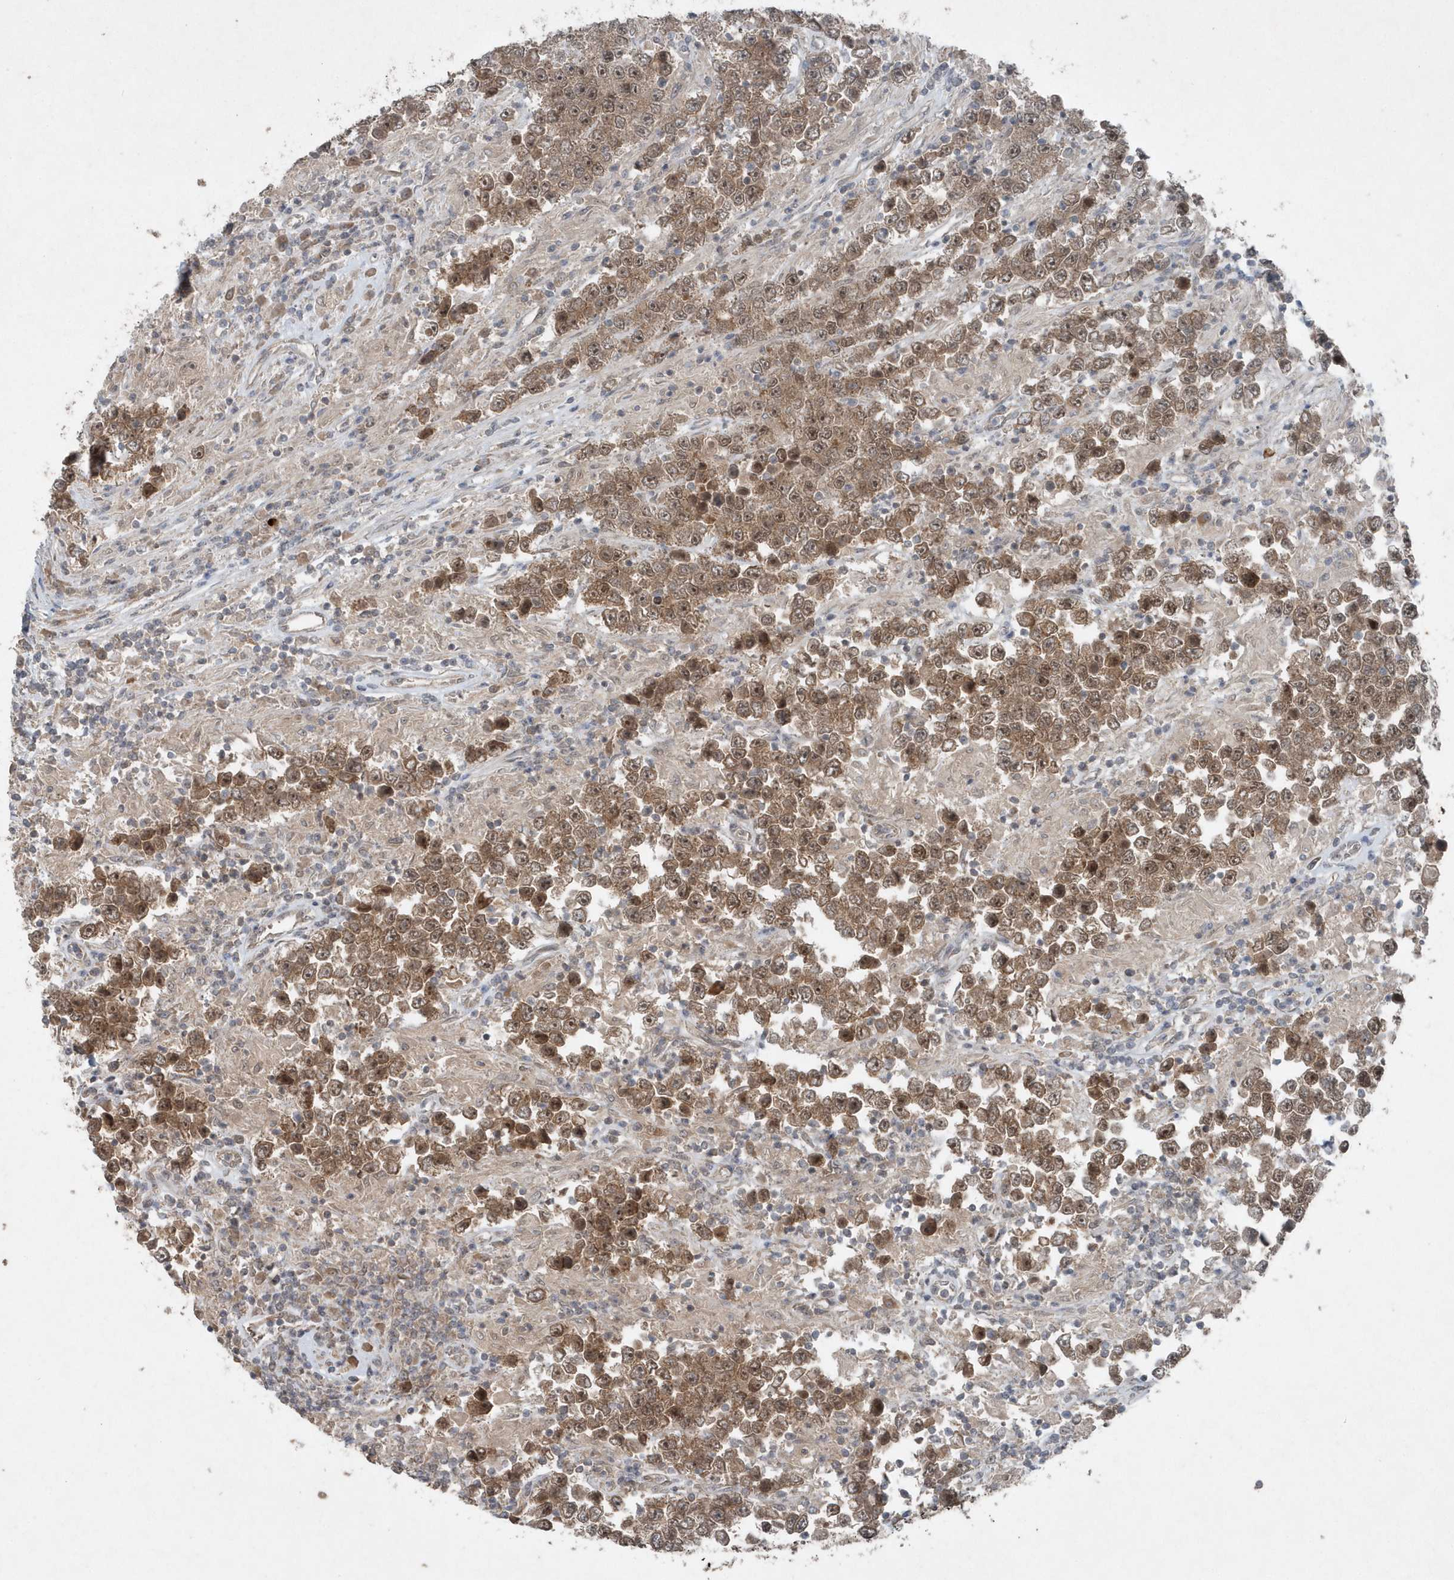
{"staining": {"intensity": "moderate", "quantity": ">75%", "location": "cytoplasmic/membranous,nuclear"}, "tissue": "testis cancer", "cell_type": "Tumor cells", "image_type": "cancer", "snomed": [{"axis": "morphology", "description": "Normal tissue, NOS"}, {"axis": "morphology", "description": "Urothelial carcinoma, High grade"}, {"axis": "morphology", "description": "Seminoma, NOS"}, {"axis": "morphology", "description": "Carcinoma, Embryonal, NOS"}, {"axis": "topography", "description": "Urinary bladder"}, {"axis": "topography", "description": "Testis"}], "caption": "Brown immunohistochemical staining in human testis embryonal carcinoma displays moderate cytoplasmic/membranous and nuclear positivity in about >75% of tumor cells.", "gene": "QTRT2", "patient": {"sex": "male", "age": 41}}